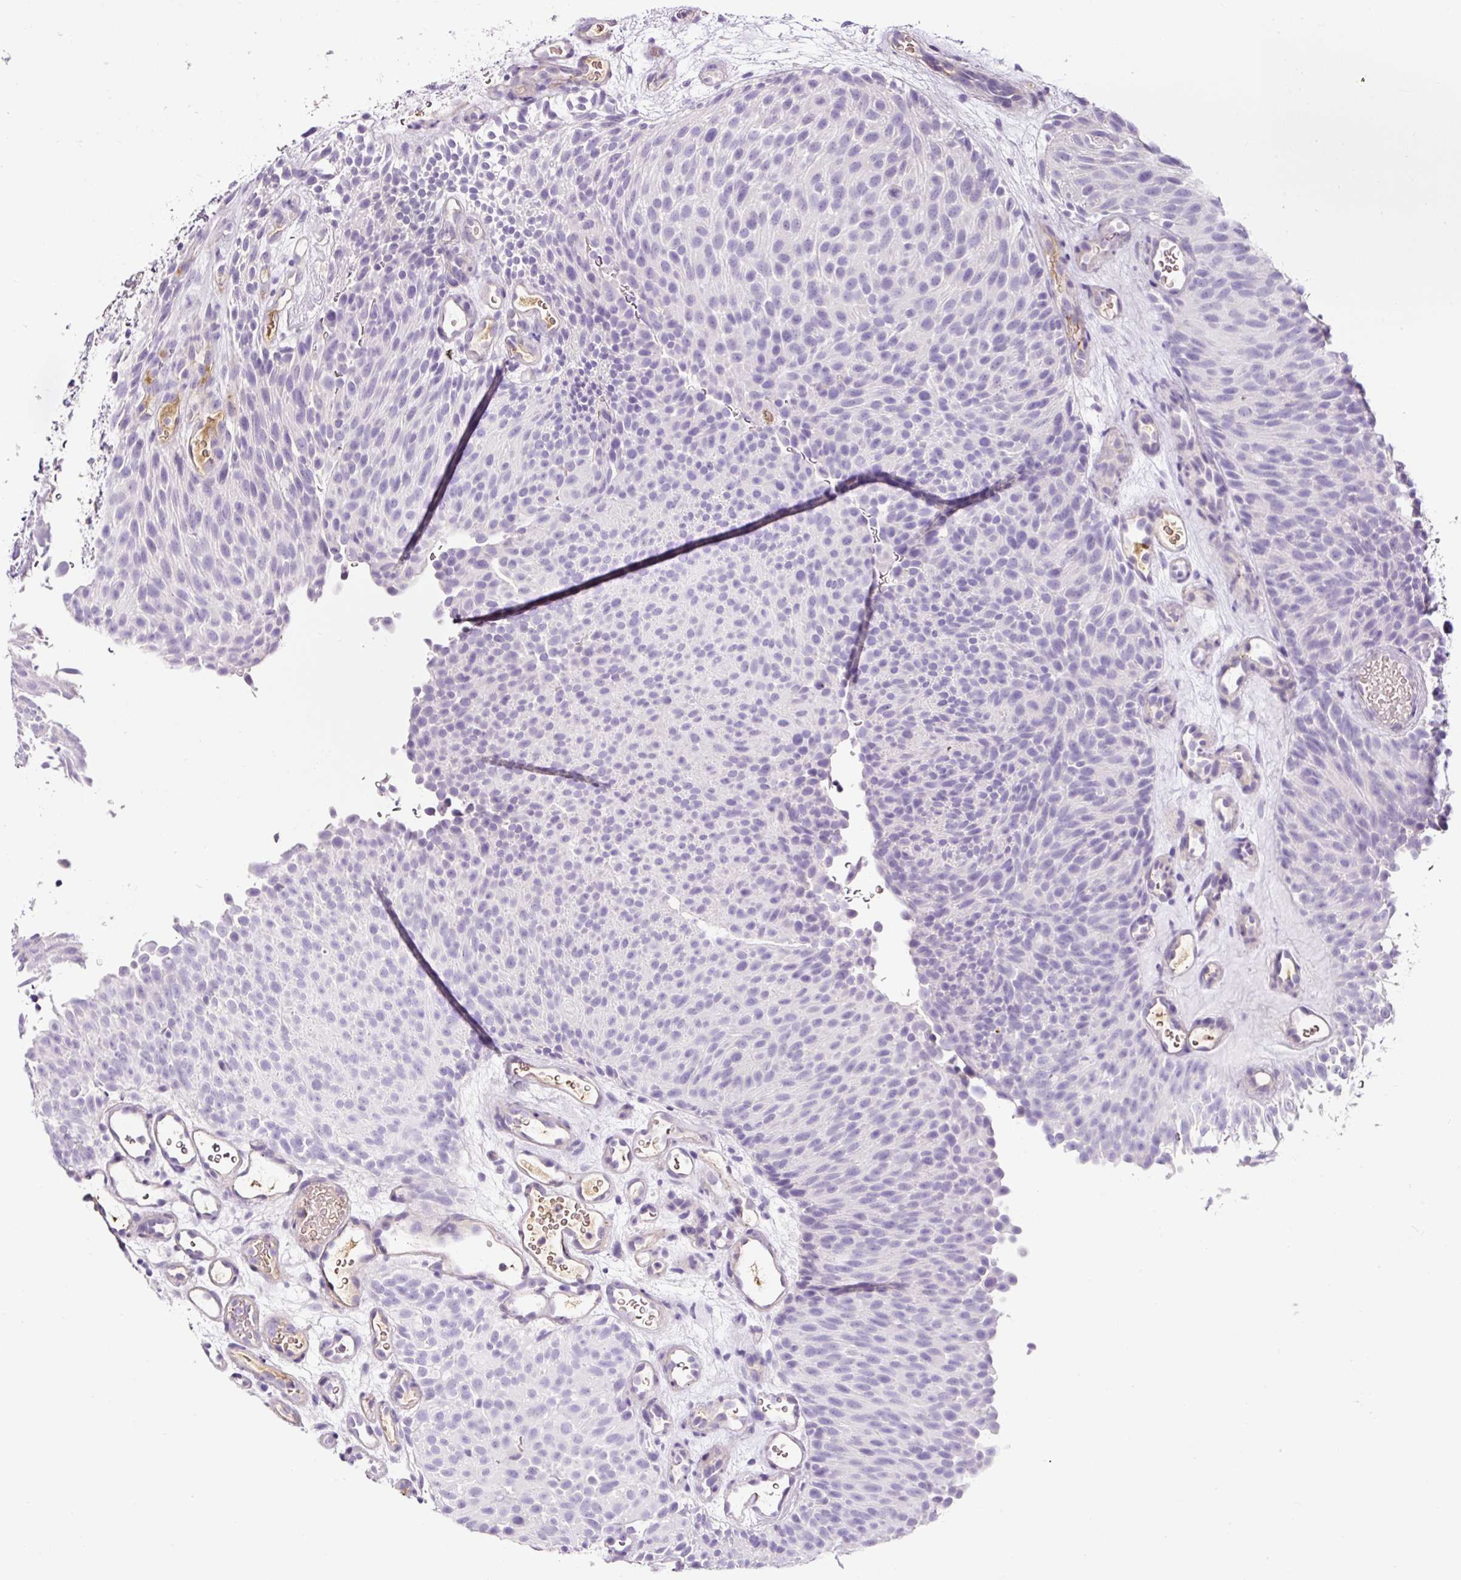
{"staining": {"intensity": "negative", "quantity": "none", "location": "none"}, "tissue": "urothelial cancer", "cell_type": "Tumor cells", "image_type": "cancer", "snomed": [{"axis": "morphology", "description": "Urothelial carcinoma, Low grade"}, {"axis": "topography", "description": "Urinary bladder"}], "caption": "DAB (3,3'-diaminobenzidine) immunohistochemical staining of urothelial cancer shows no significant staining in tumor cells.", "gene": "OR14A2", "patient": {"sex": "male", "age": 78}}